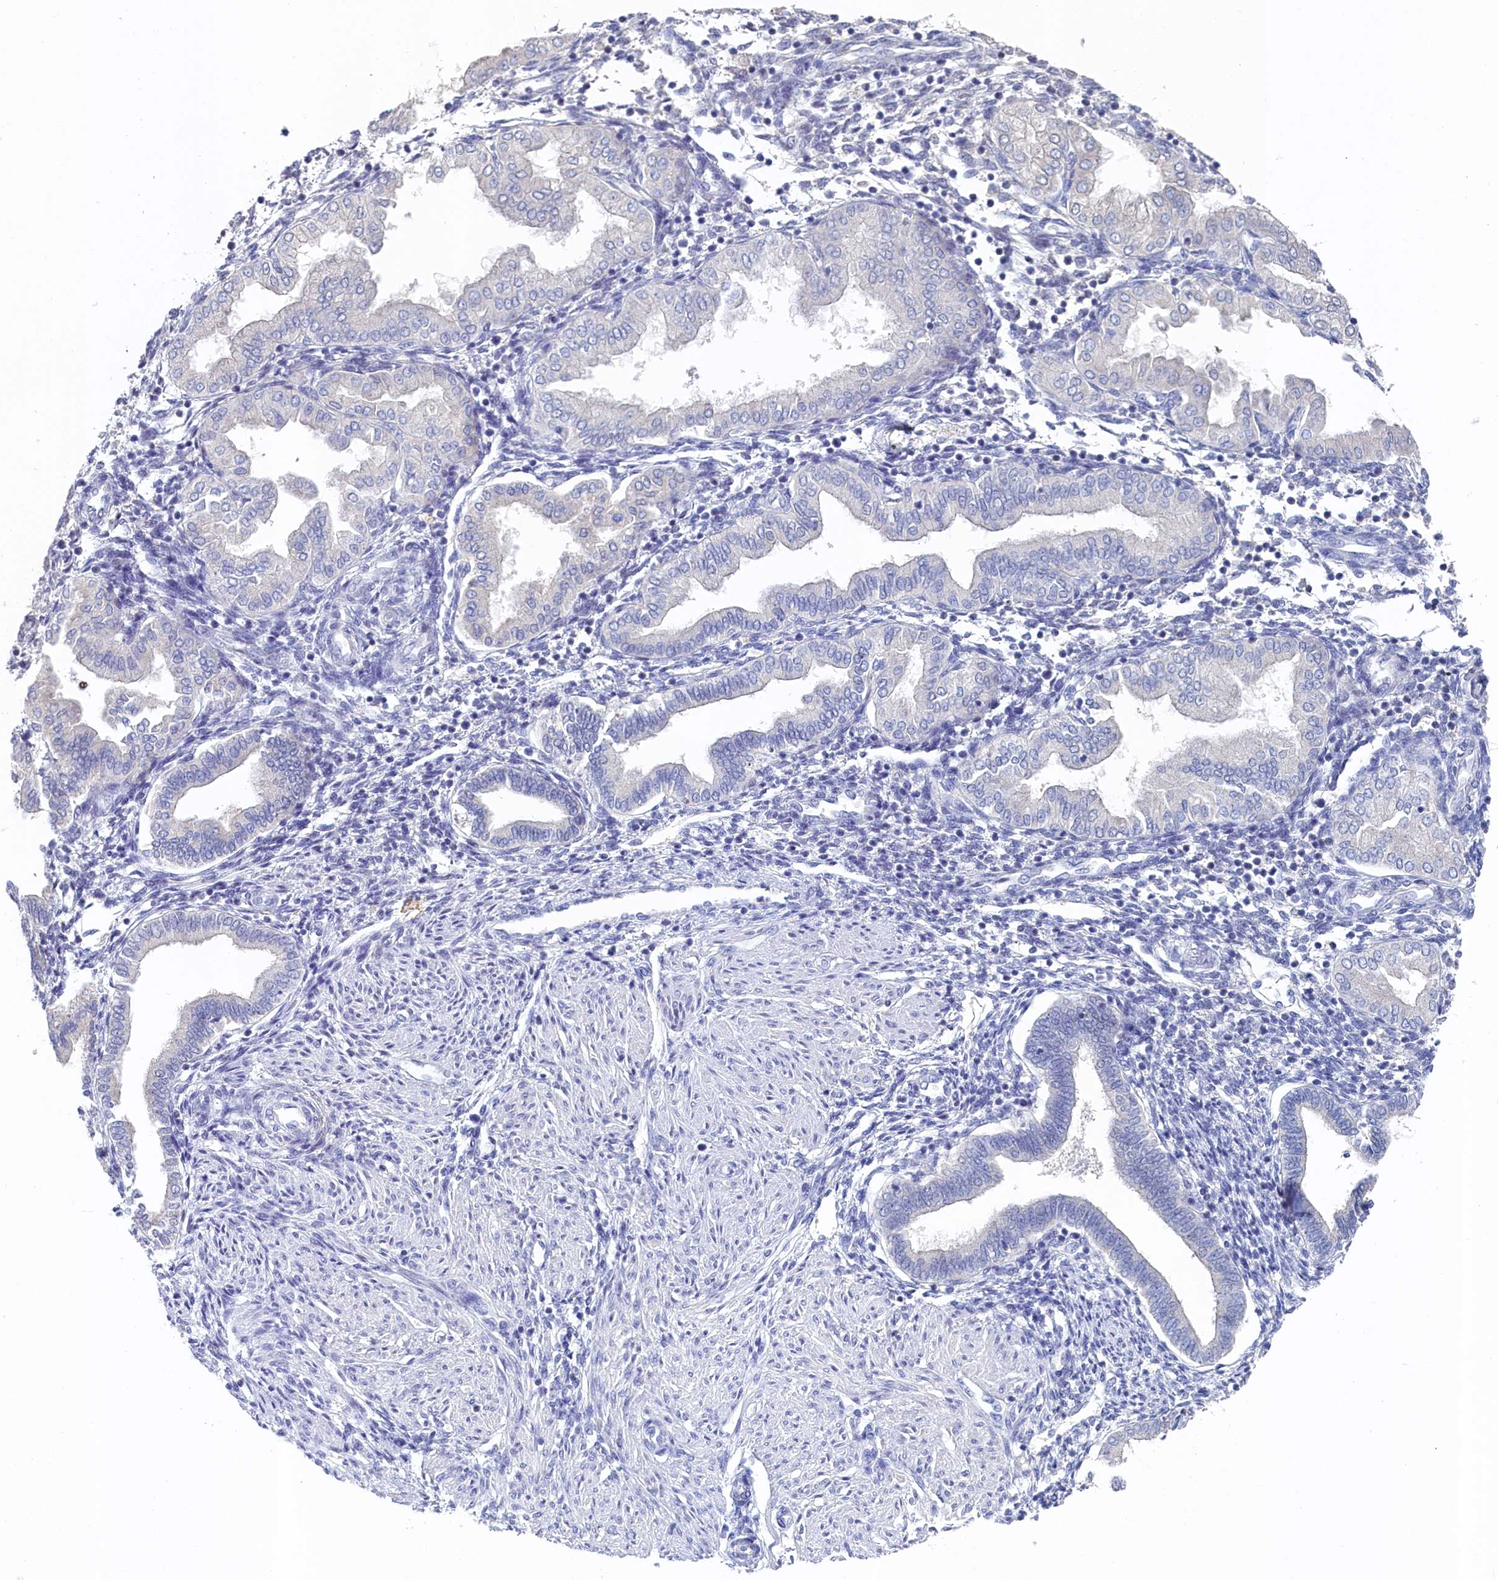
{"staining": {"intensity": "negative", "quantity": "none", "location": "none"}, "tissue": "endometrium", "cell_type": "Cells in endometrial stroma", "image_type": "normal", "snomed": [{"axis": "morphology", "description": "Normal tissue, NOS"}, {"axis": "topography", "description": "Endometrium"}], "caption": "DAB (3,3'-diaminobenzidine) immunohistochemical staining of normal endometrium exhibits no significant staining in cells in endometrial stroma.", "gene": "MOSPD3", "patient": {"sex": "female", "age": 53}}